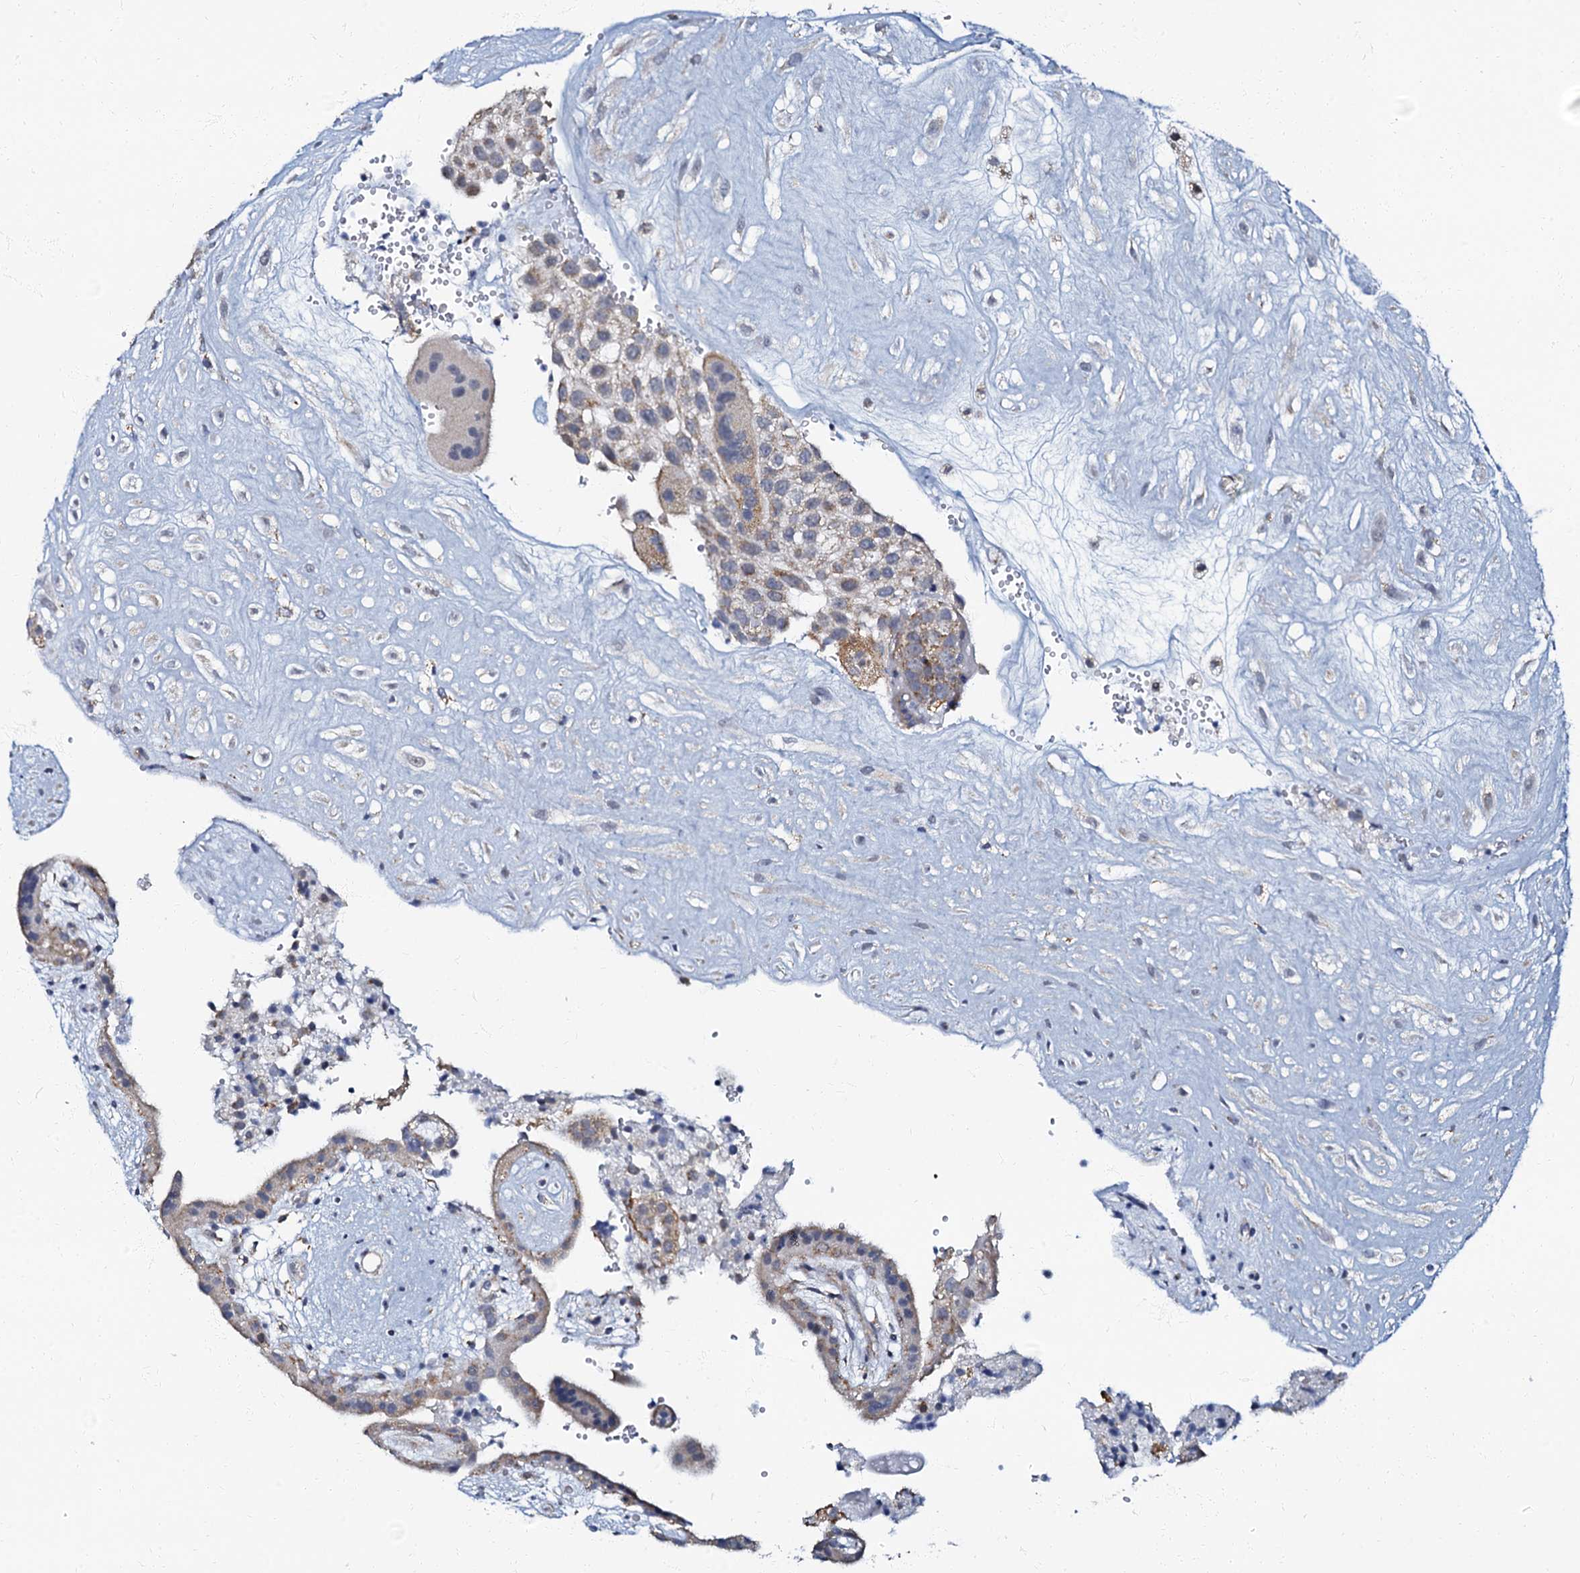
{"staining": {"intensity": "weak", "quantity": "<25%", "location": "cytoplasmic/membranous"}, "tissue": "placenta", "cell_type": "Decidual cells", "image_type": "normal", "snomed": [{"axis": "morphology", "description": "Normal tissue, NOS"}, {"axis": "topography", "description": "Placenta"}], "caption": "The photomicrograph shows no significant staining in decidual cells of placenta. (DAB immunohistochemistry (IHC) visualized using brightfield microscopy, high magnification).", "gene": "MRPL51", "patient": {"sex": "female", "age": 18}}